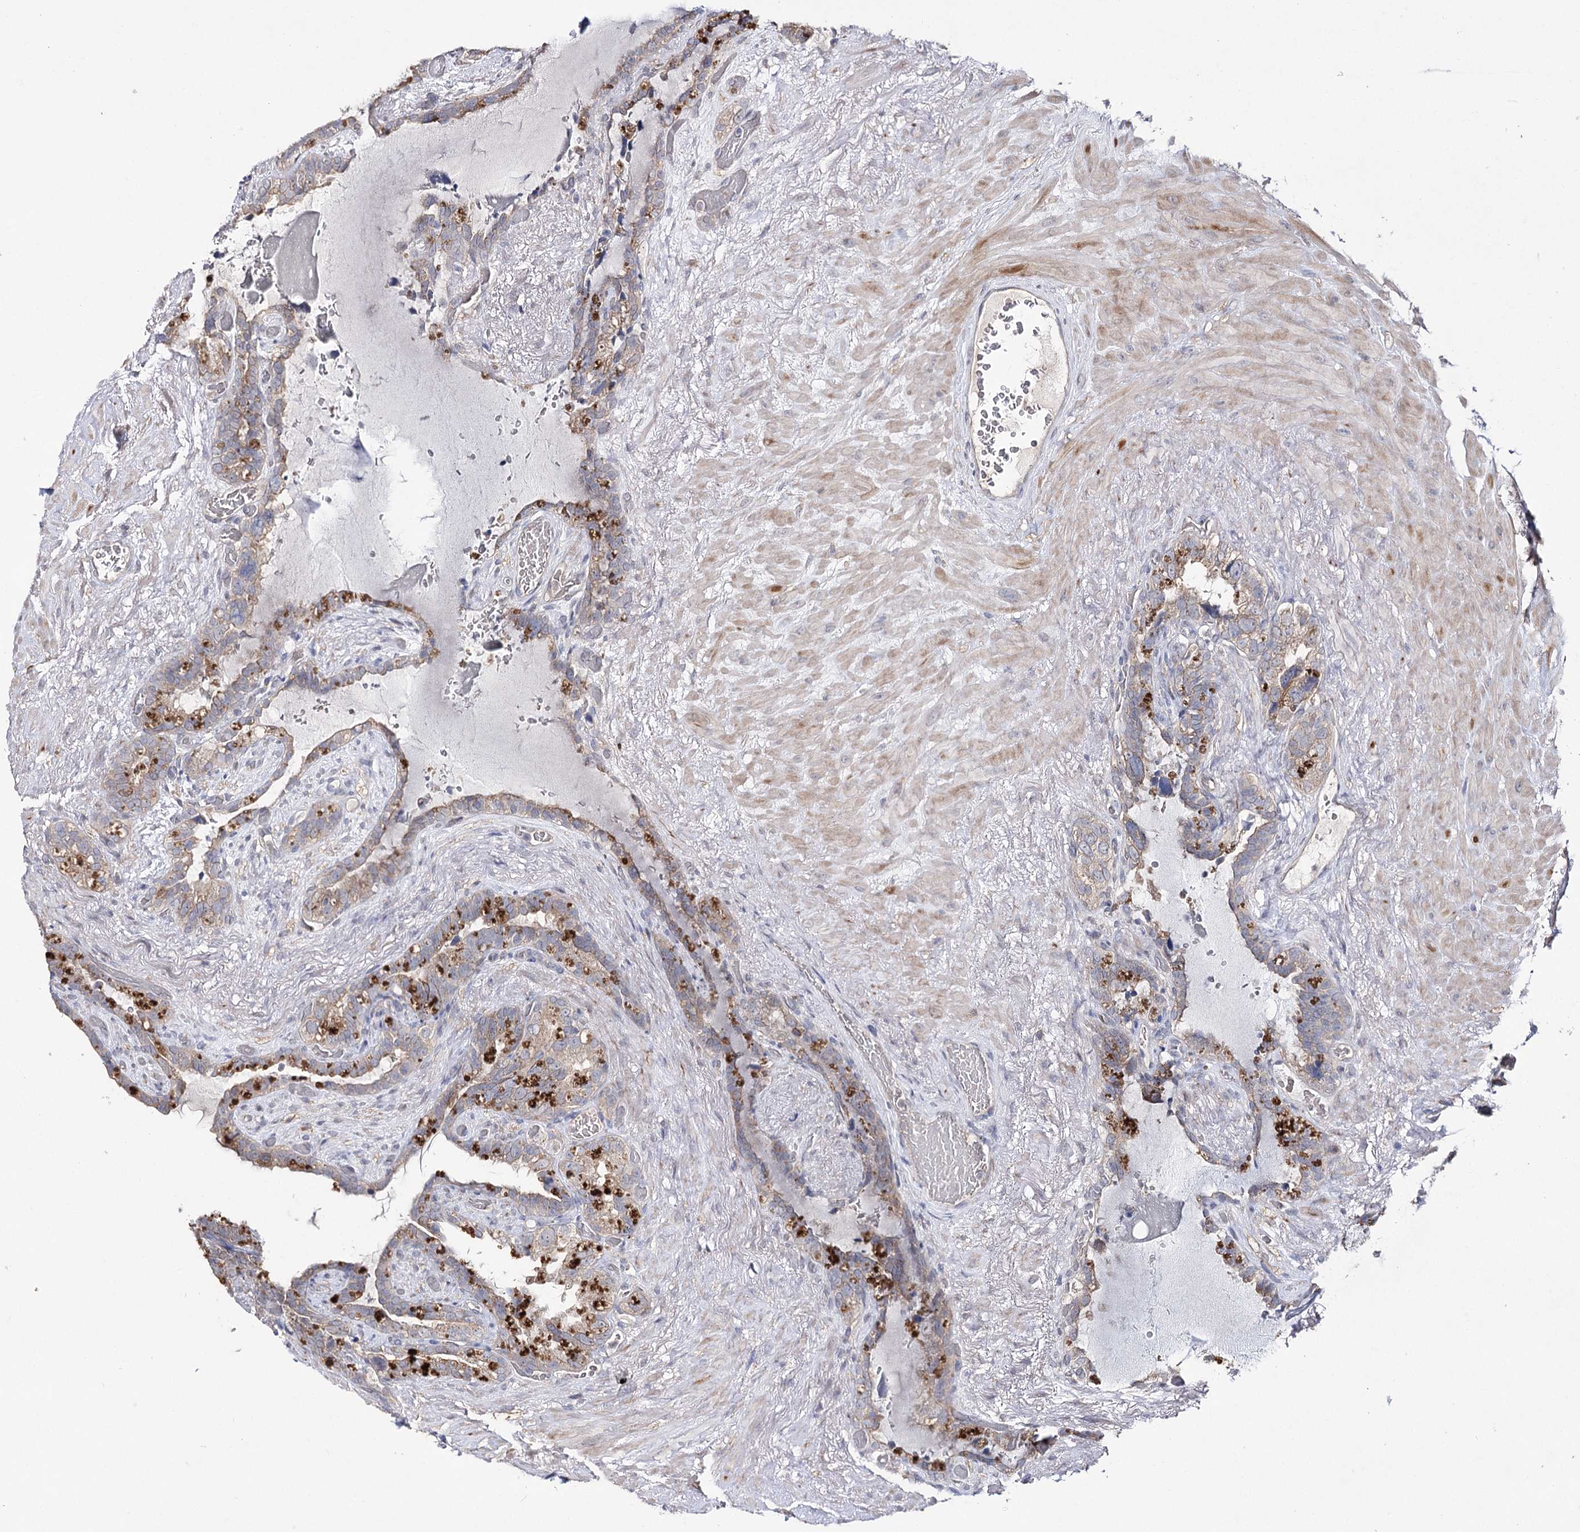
{"staining": {"intensity": "weak", "quantity": "25%-75%", "location": "cytoplasmic/membranous"}, "tissue": "seminal vesicle", "cell_type": "Glandular cells", "image_type": "normal", "snomed": [{"axis": "morphology", "description": "Normal tissue, NOS"}, {"axis": "topography", "description": "Seminal veicle"}], "caption": "A low amount of weak cytoplasmic/membranous staining is seen in approximately 25%-75% of glandular cells in normal seminal vesicle.", "gene": "AURKC", "patient": {"sex": "male", "age": 80}}